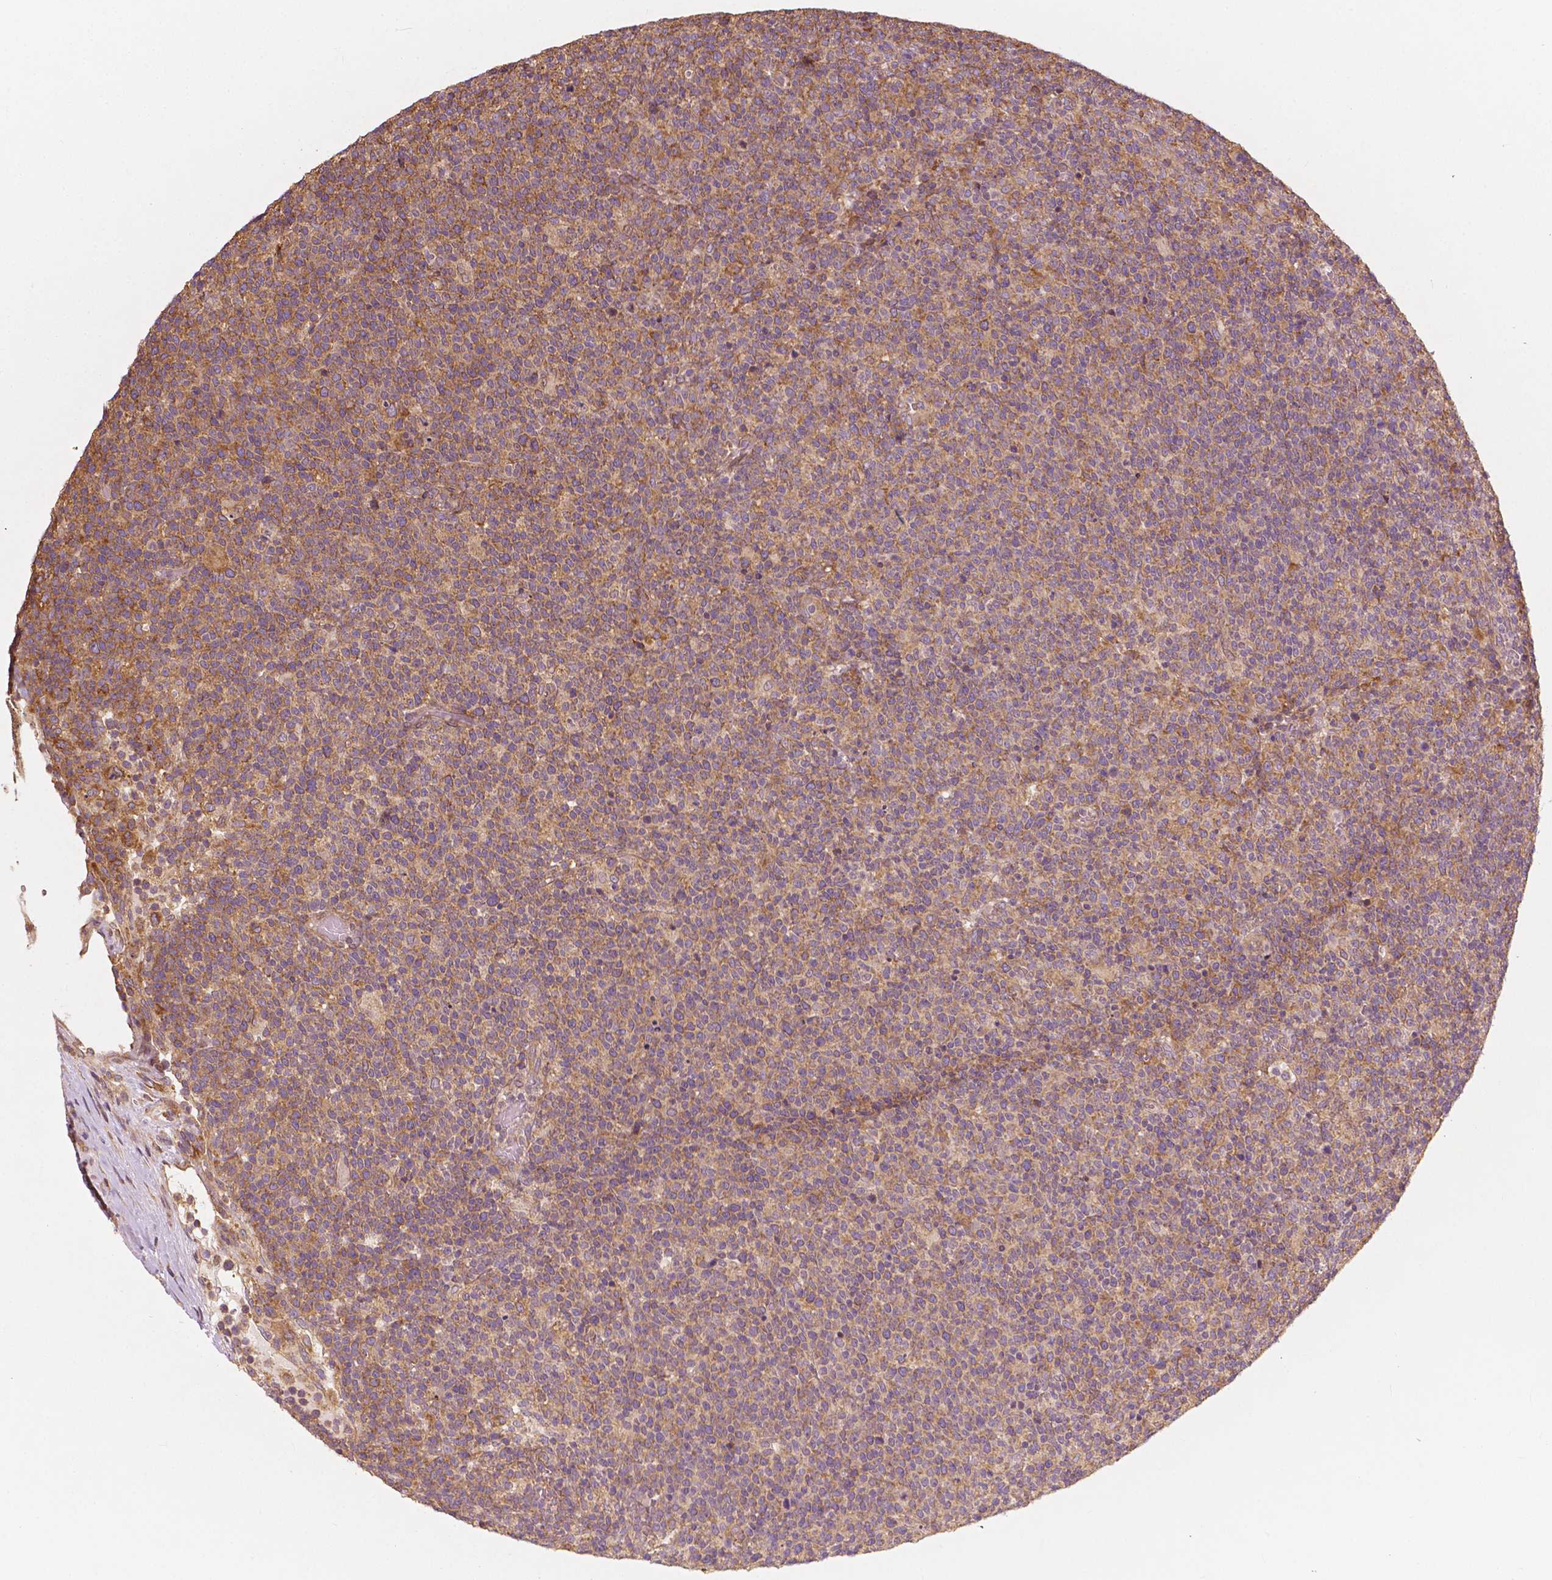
{"staining": {"intensity": "weak", "quantity": "25%-75%", "location": "cytoplasmic/membranous"}, "tissue": "lymphoma", "cell_type": "Tumor cells", "image_type": "cancer", "snomed": [{"axis": "morphology", "description": "Malignant lymphoma, non-Hodgkin's type, High grade"}, {"axis": "topography", "description": "Lymph node"}], "caption": "Tumor cells show low levels of weak cytoplasmic/membranous expression in about 25%-75% of cells in lymphoma.", "gene": "G3BP1", "patient": {"sex": "male", "age": 61}}